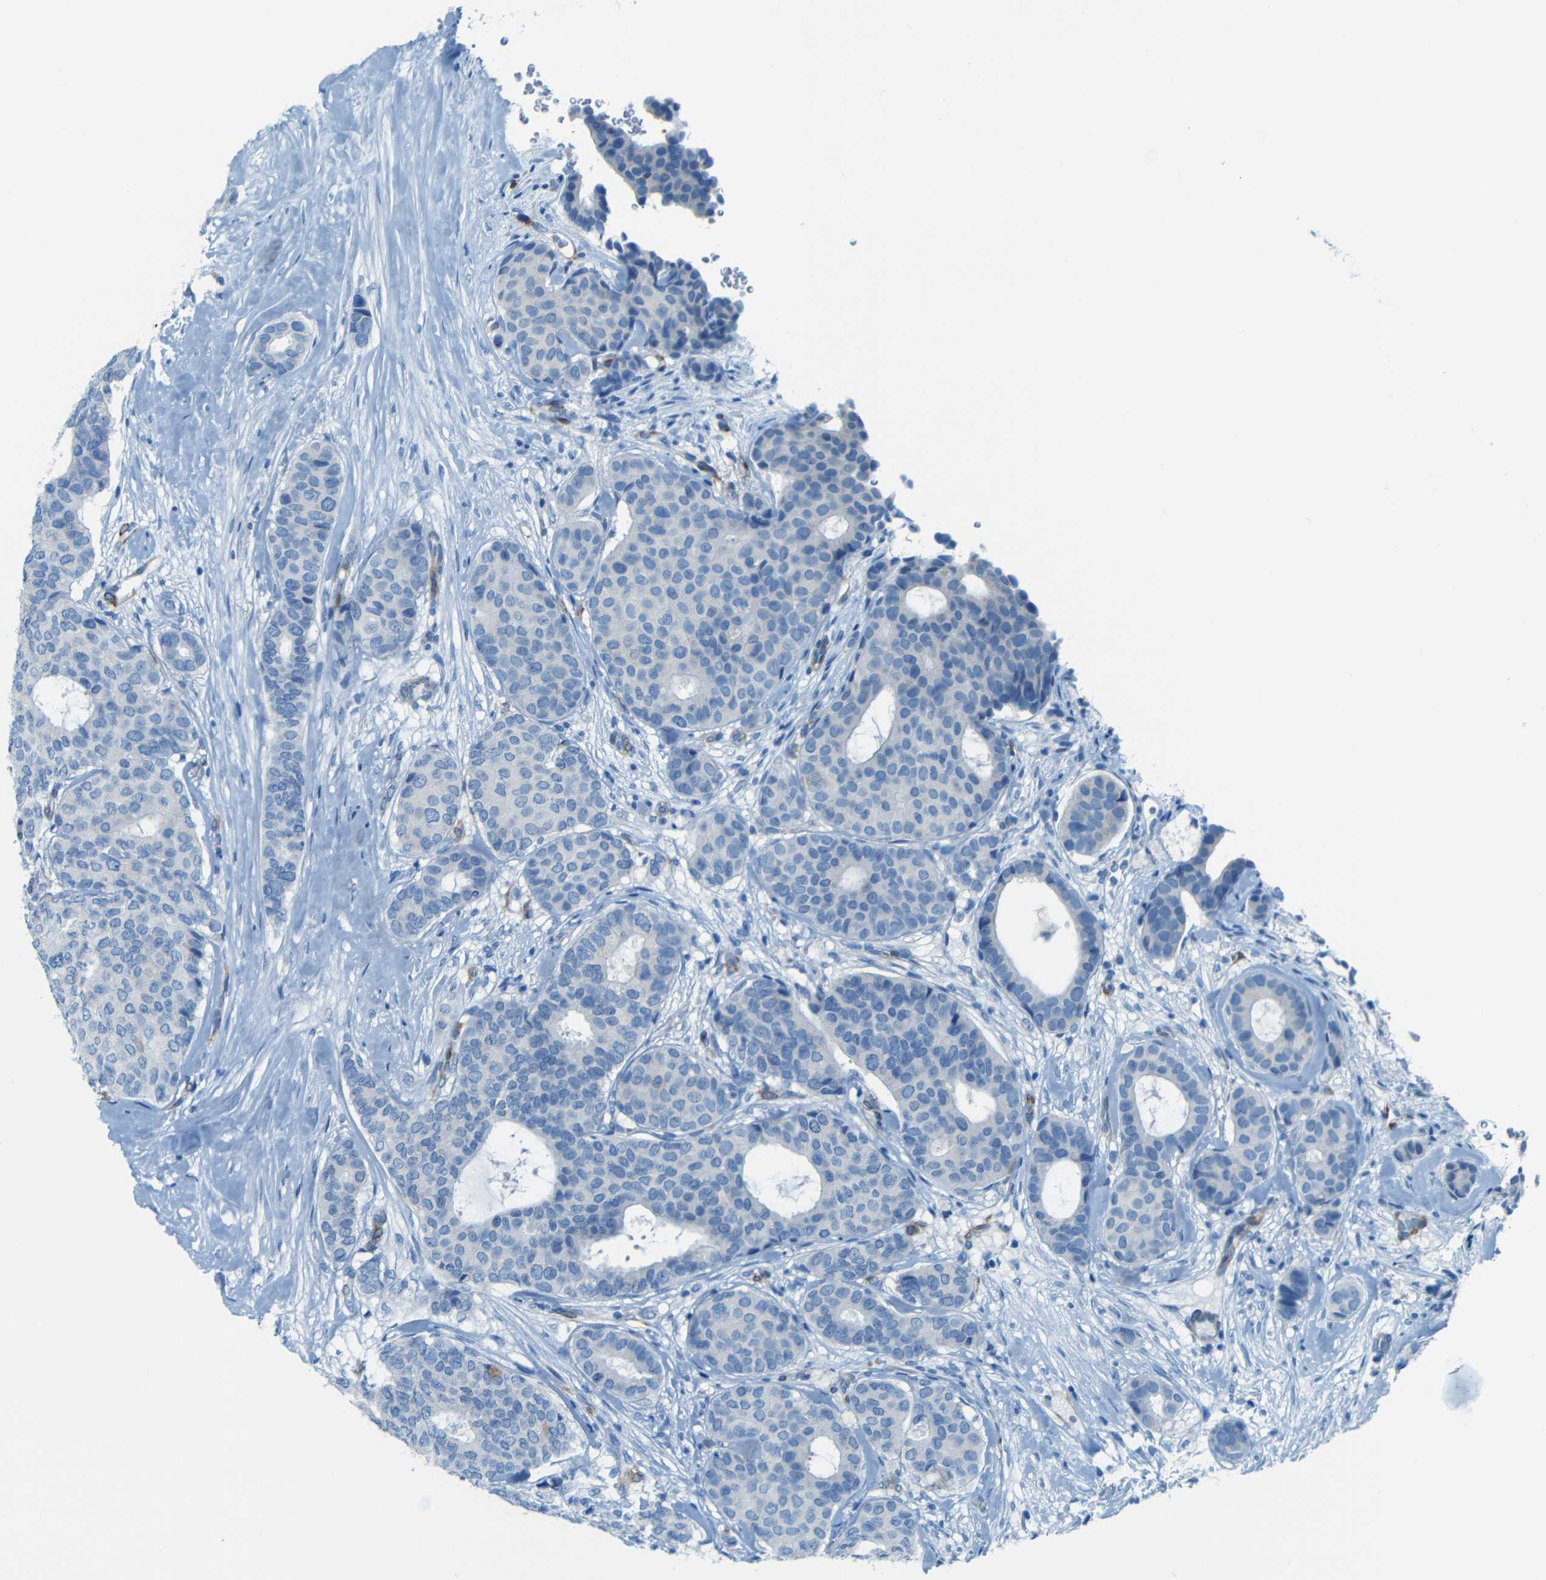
{"staining": {"intensity": "negative", "quantity": "none", "location": "none"}, "tissue": "breast cancer", "cell_type": "Tumor cells", "image_type": "cancer", "snomed": [{"axis": "morphology", "description": "Duct carcinoma"}, {"axis": "topography", "description": "Breast"}], "caption": "This is a photomicrograph of IHC staining of breast cancer (invasive ductal carcinoma), which shows no expression in tumor cells. (DAB IHC visualized using brightfield microscopy, high magnification).", "gene": "MAP2", "patient": {"sex": "female", "age": 75}}